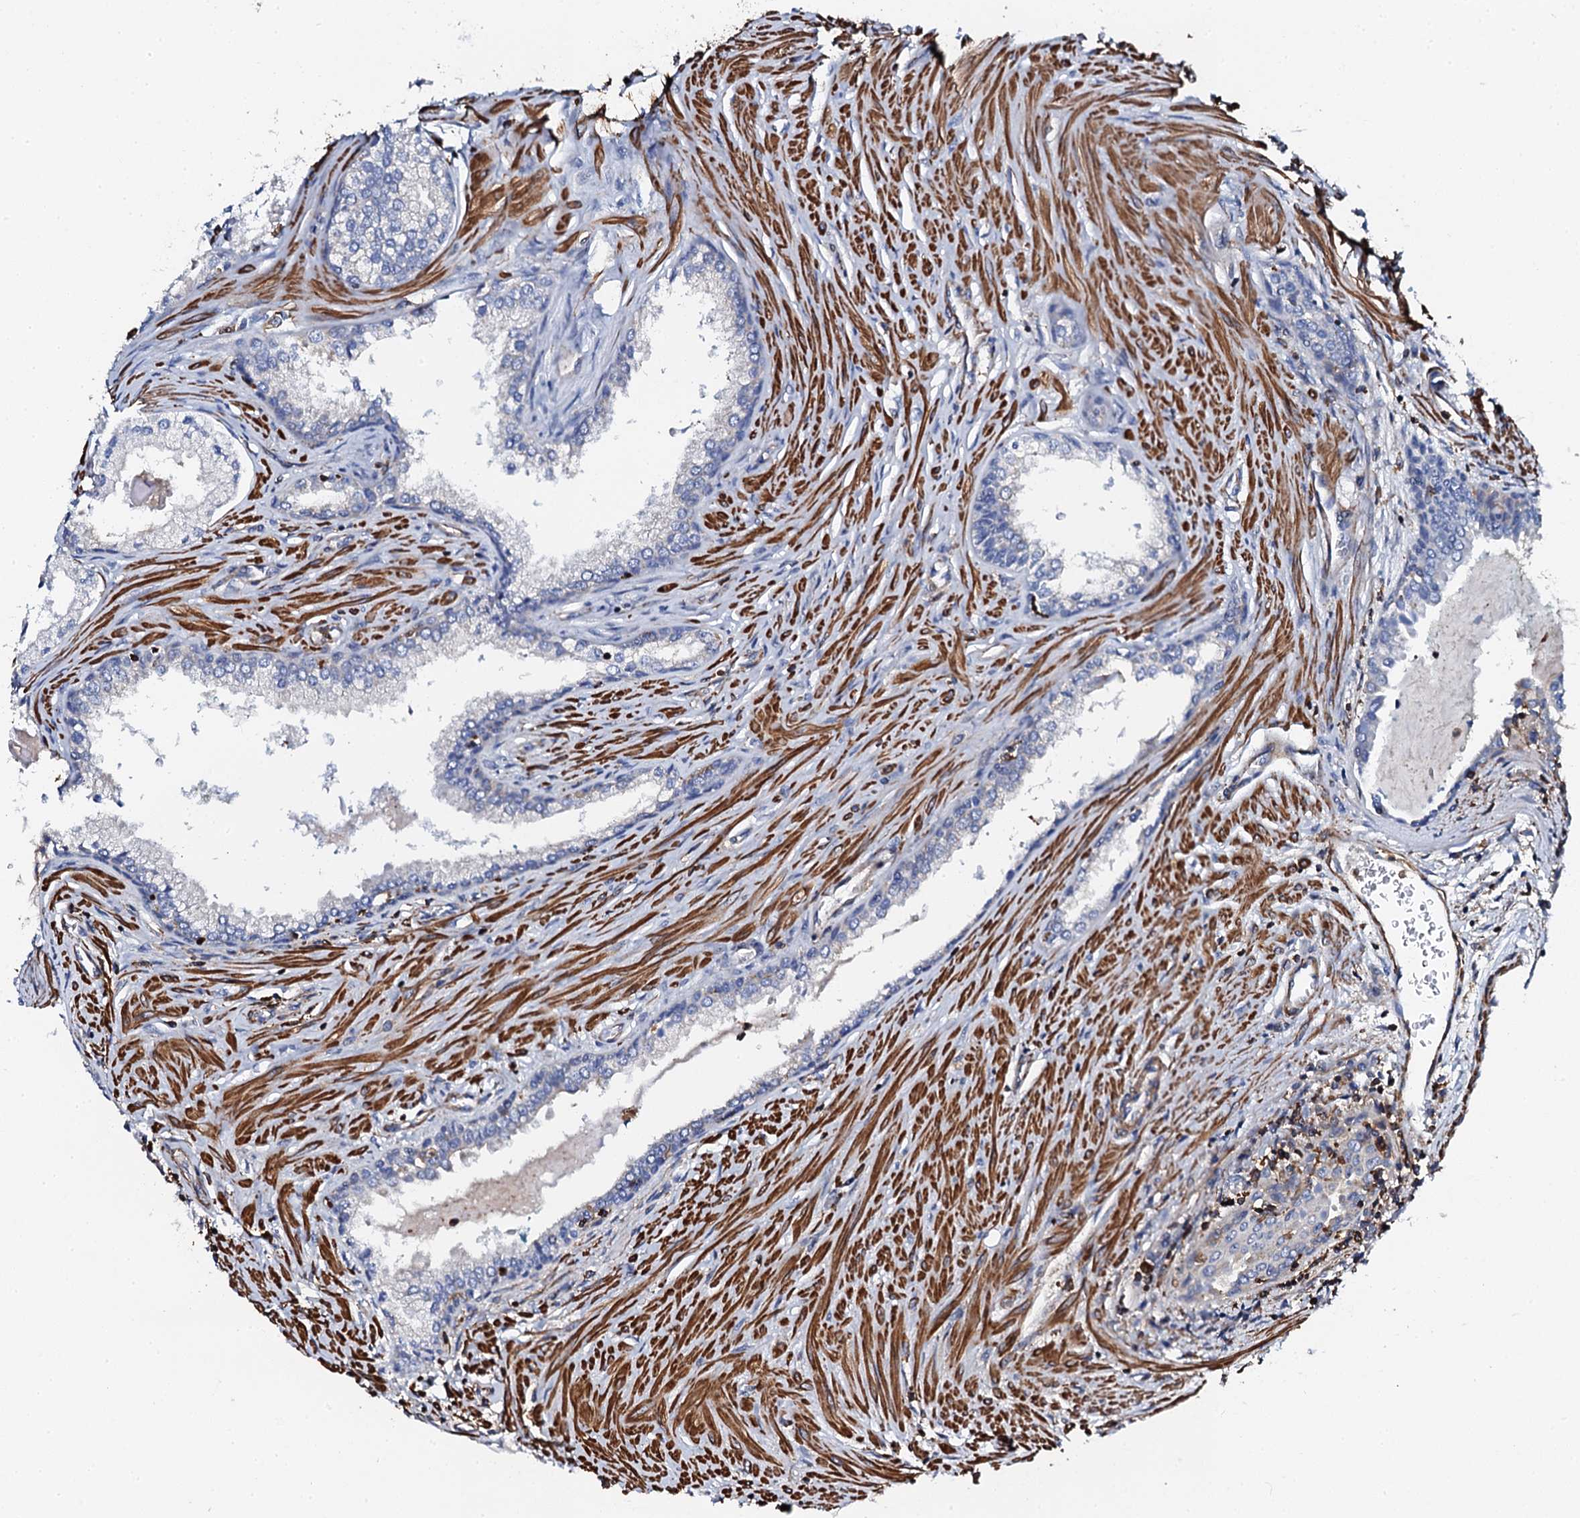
{"staining": {"intensity": "moderate", "quantity": "<25%", "location": "cytoplasmic/membranous"}, "tissue": "prostate cancer", "cell_type": "Tumor cells", "image_type": "cancer", "snomed": [{"axis": "morphology", "description": "Adenocarcinoma, High grade"}, {"axis": "topography", "description": "Prostate"}], "caption": "Prostate cancer stained with DAB IHC demonstrates low levels of moderate cytoplasmic/membranous positivity in about <25% of tumor cells.", "gene": "INTS10", "patient": {"sex": "male", "age": 68}}